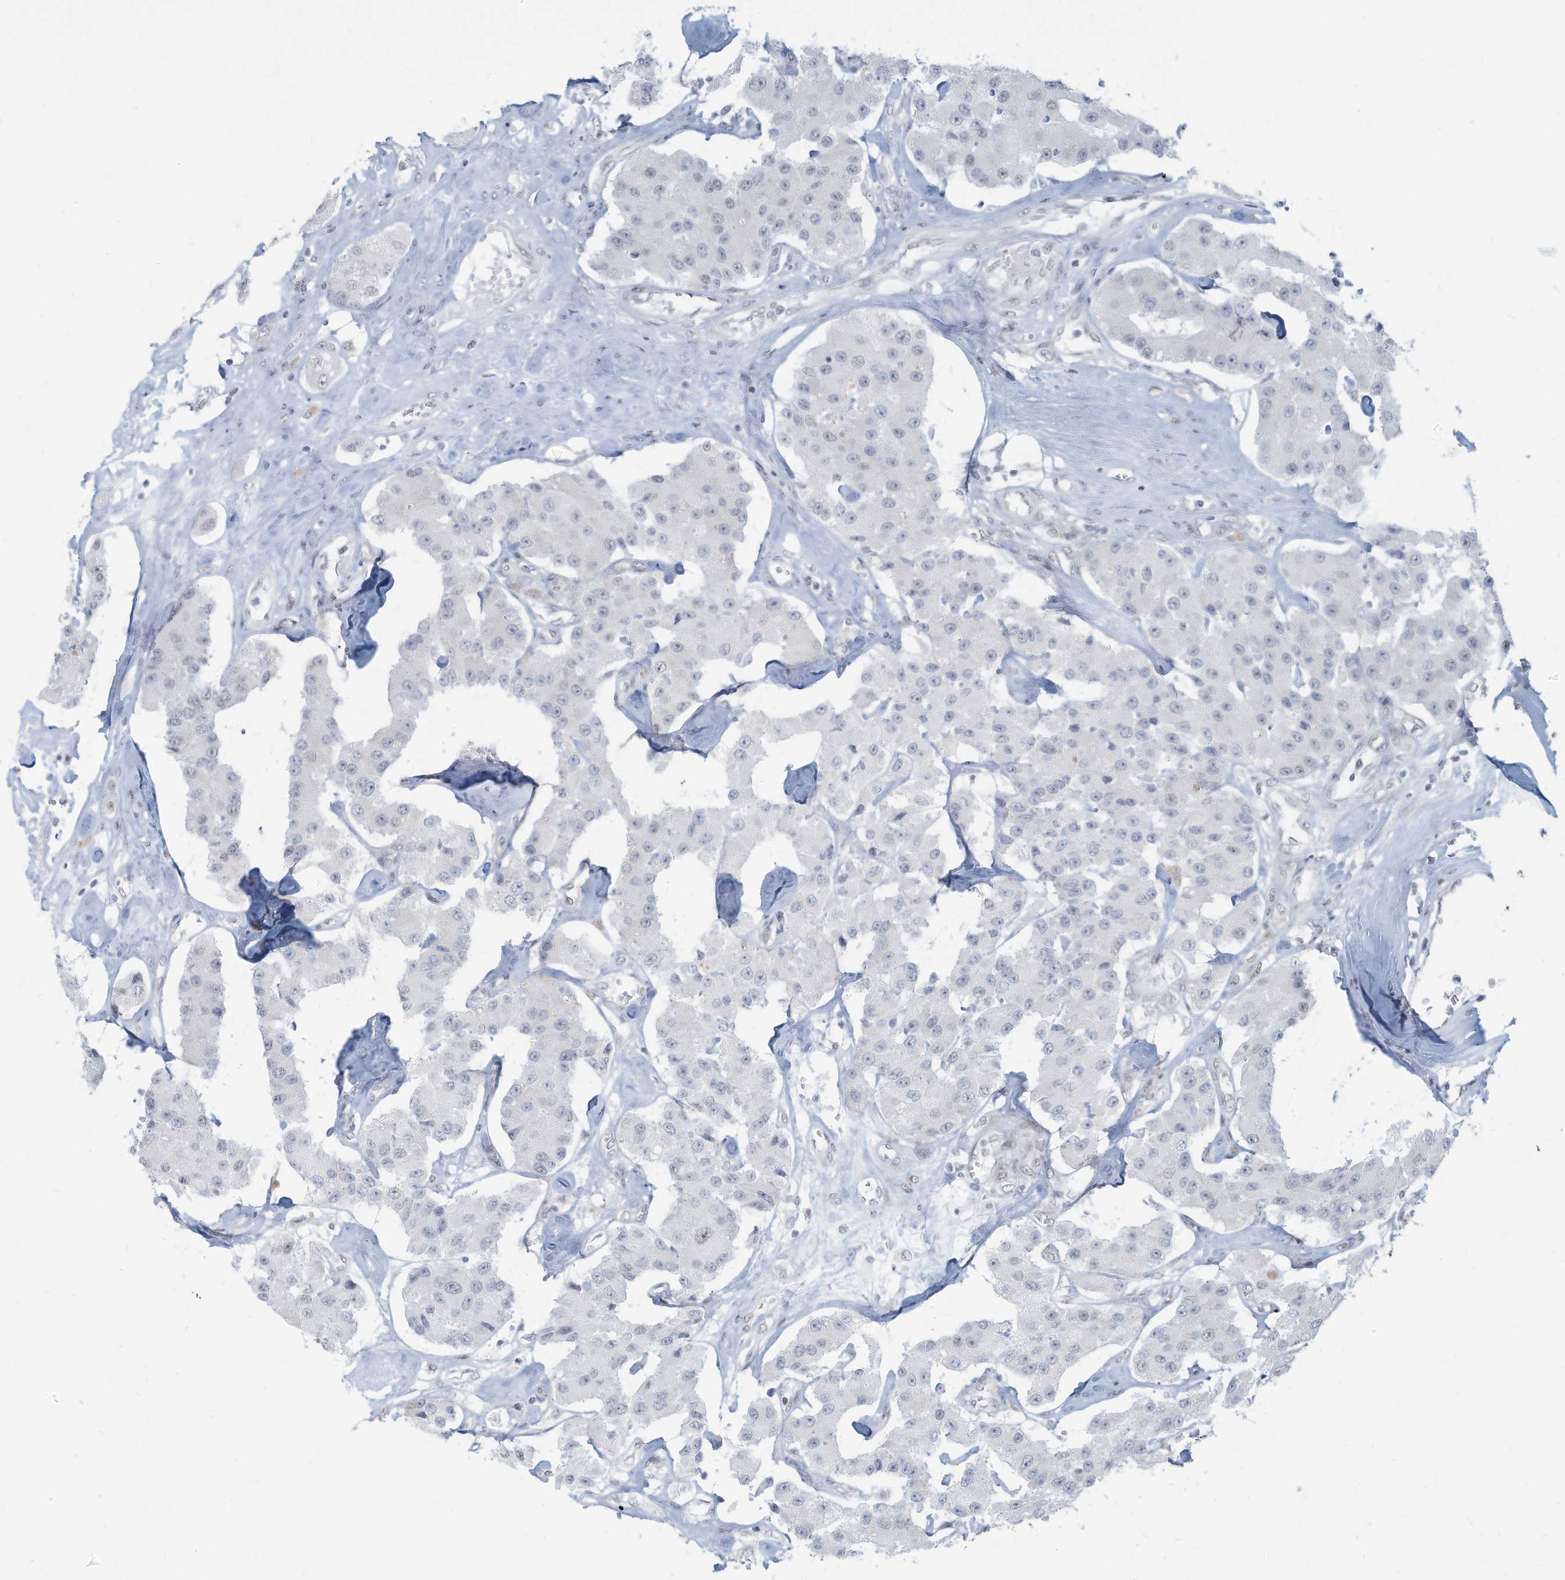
{"staining": {"intensity": "negative", "quantity": "none", "location": "none"}, "tissue": "carcinoid", "cell_type": "Tumor cells", "image_type": "cancer", "snomed": [{"axis": "morphology", "description": "Carcinoid, malignant, NOS"}, {"axis": "topography", "description": "Pancreas"}], "caption": "Photomicrograph shows no significant protein expression in tumor cells of carcinoid.", "gene": "SARNP", "patient": {"sex": "male", "age": 41}}